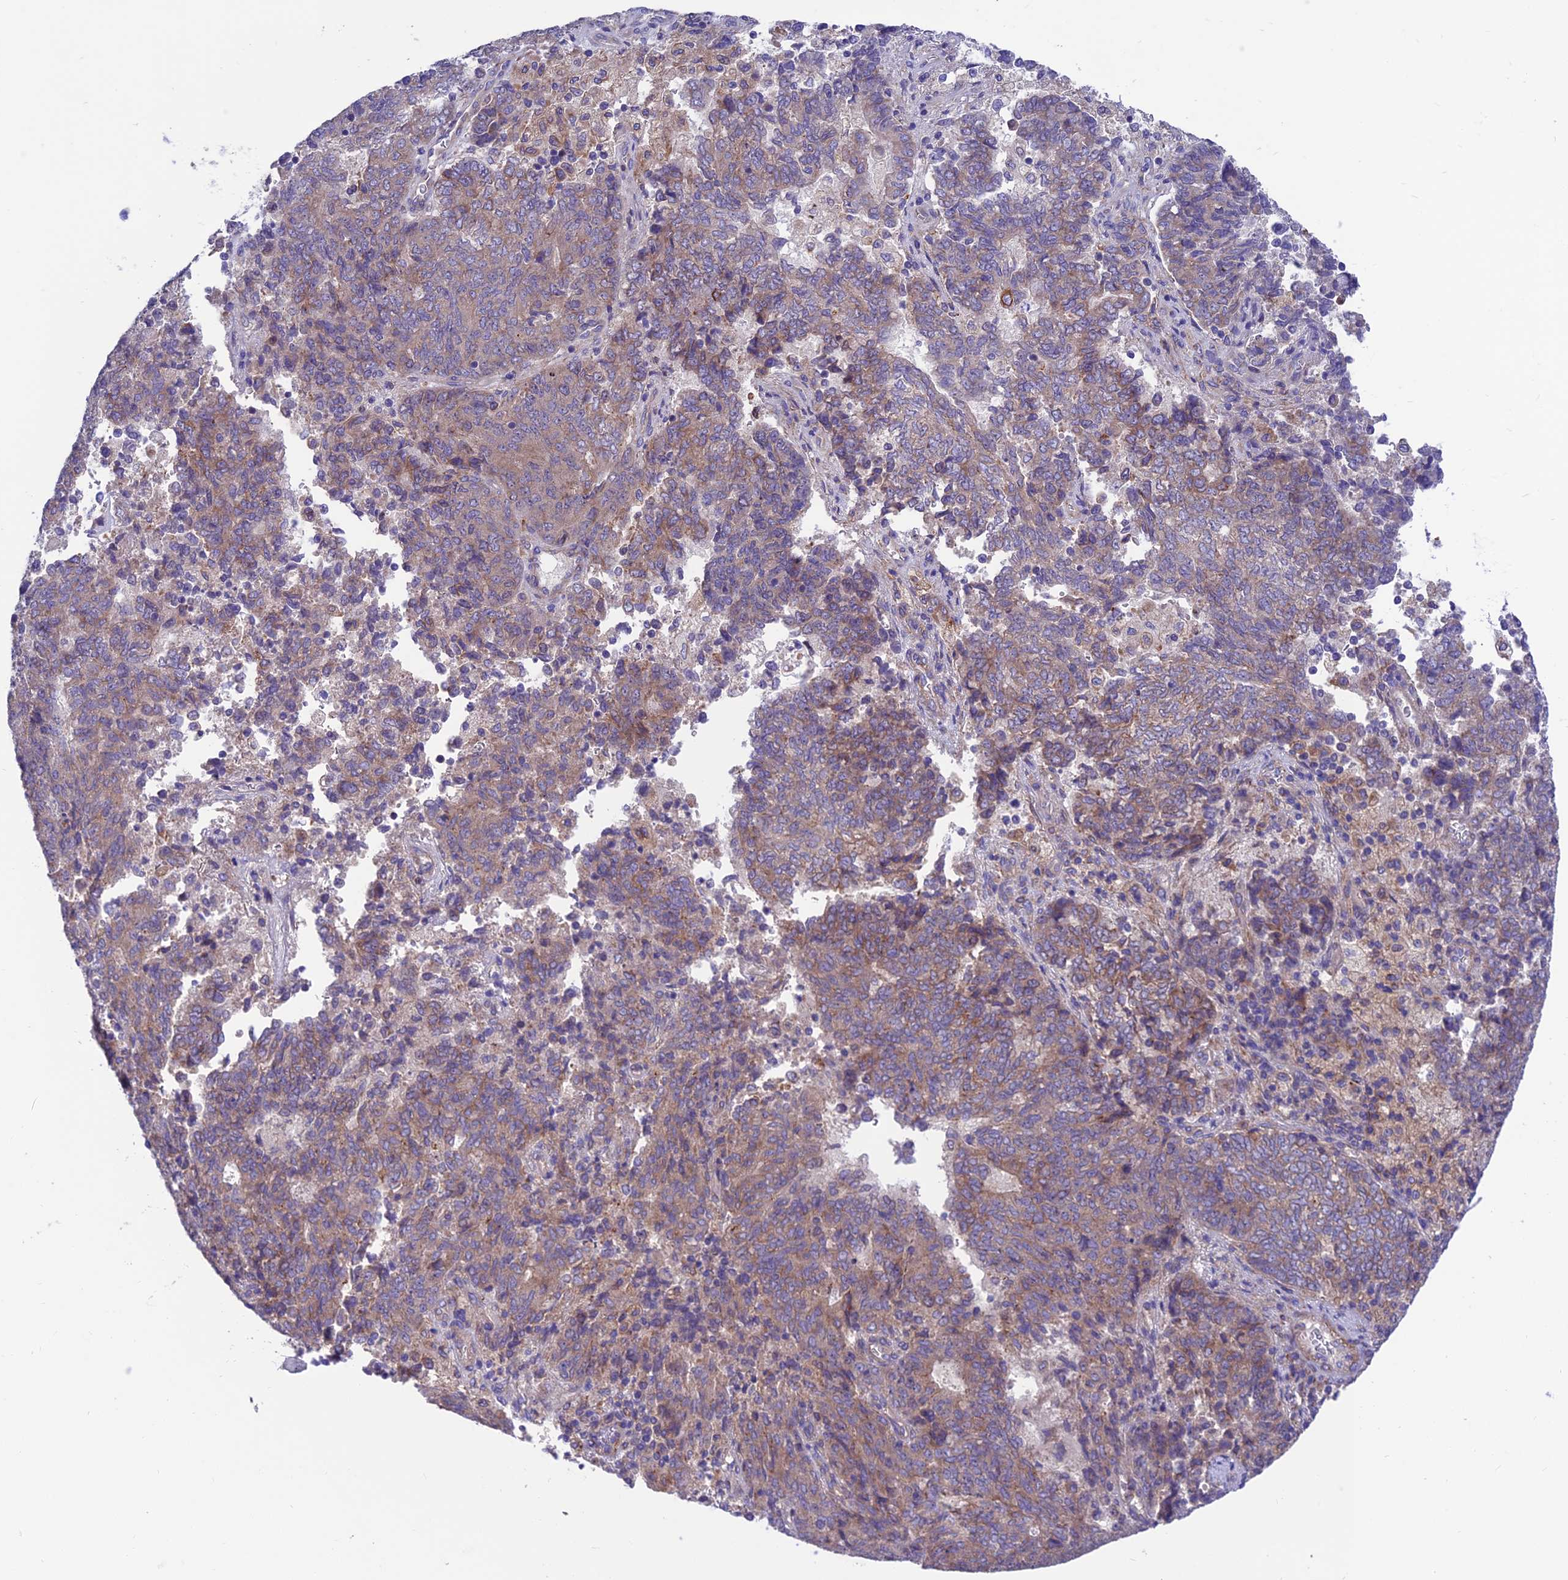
{"staining": {"intensity": "weak", "quantity": ">75%", "location": "cytoplasmic/membranous"}, "tissue": "endometrial cancer", "cell_type": "Tumor cells", "image_type": "cancer", "snomed": [{"axis": "morphology", "description": "Adenocarcinoma, NOS"}, {"axis": "topography", "description": "Endometrium"}], "caption": "Immunohistochemistry (IHC) of endometrial cancer reveals low levels of weak cytoplasmic/membranous expression in about >75% of tumor cells.", "gene": "VPS16", "patient": {"sex": "female", "age": 80}}